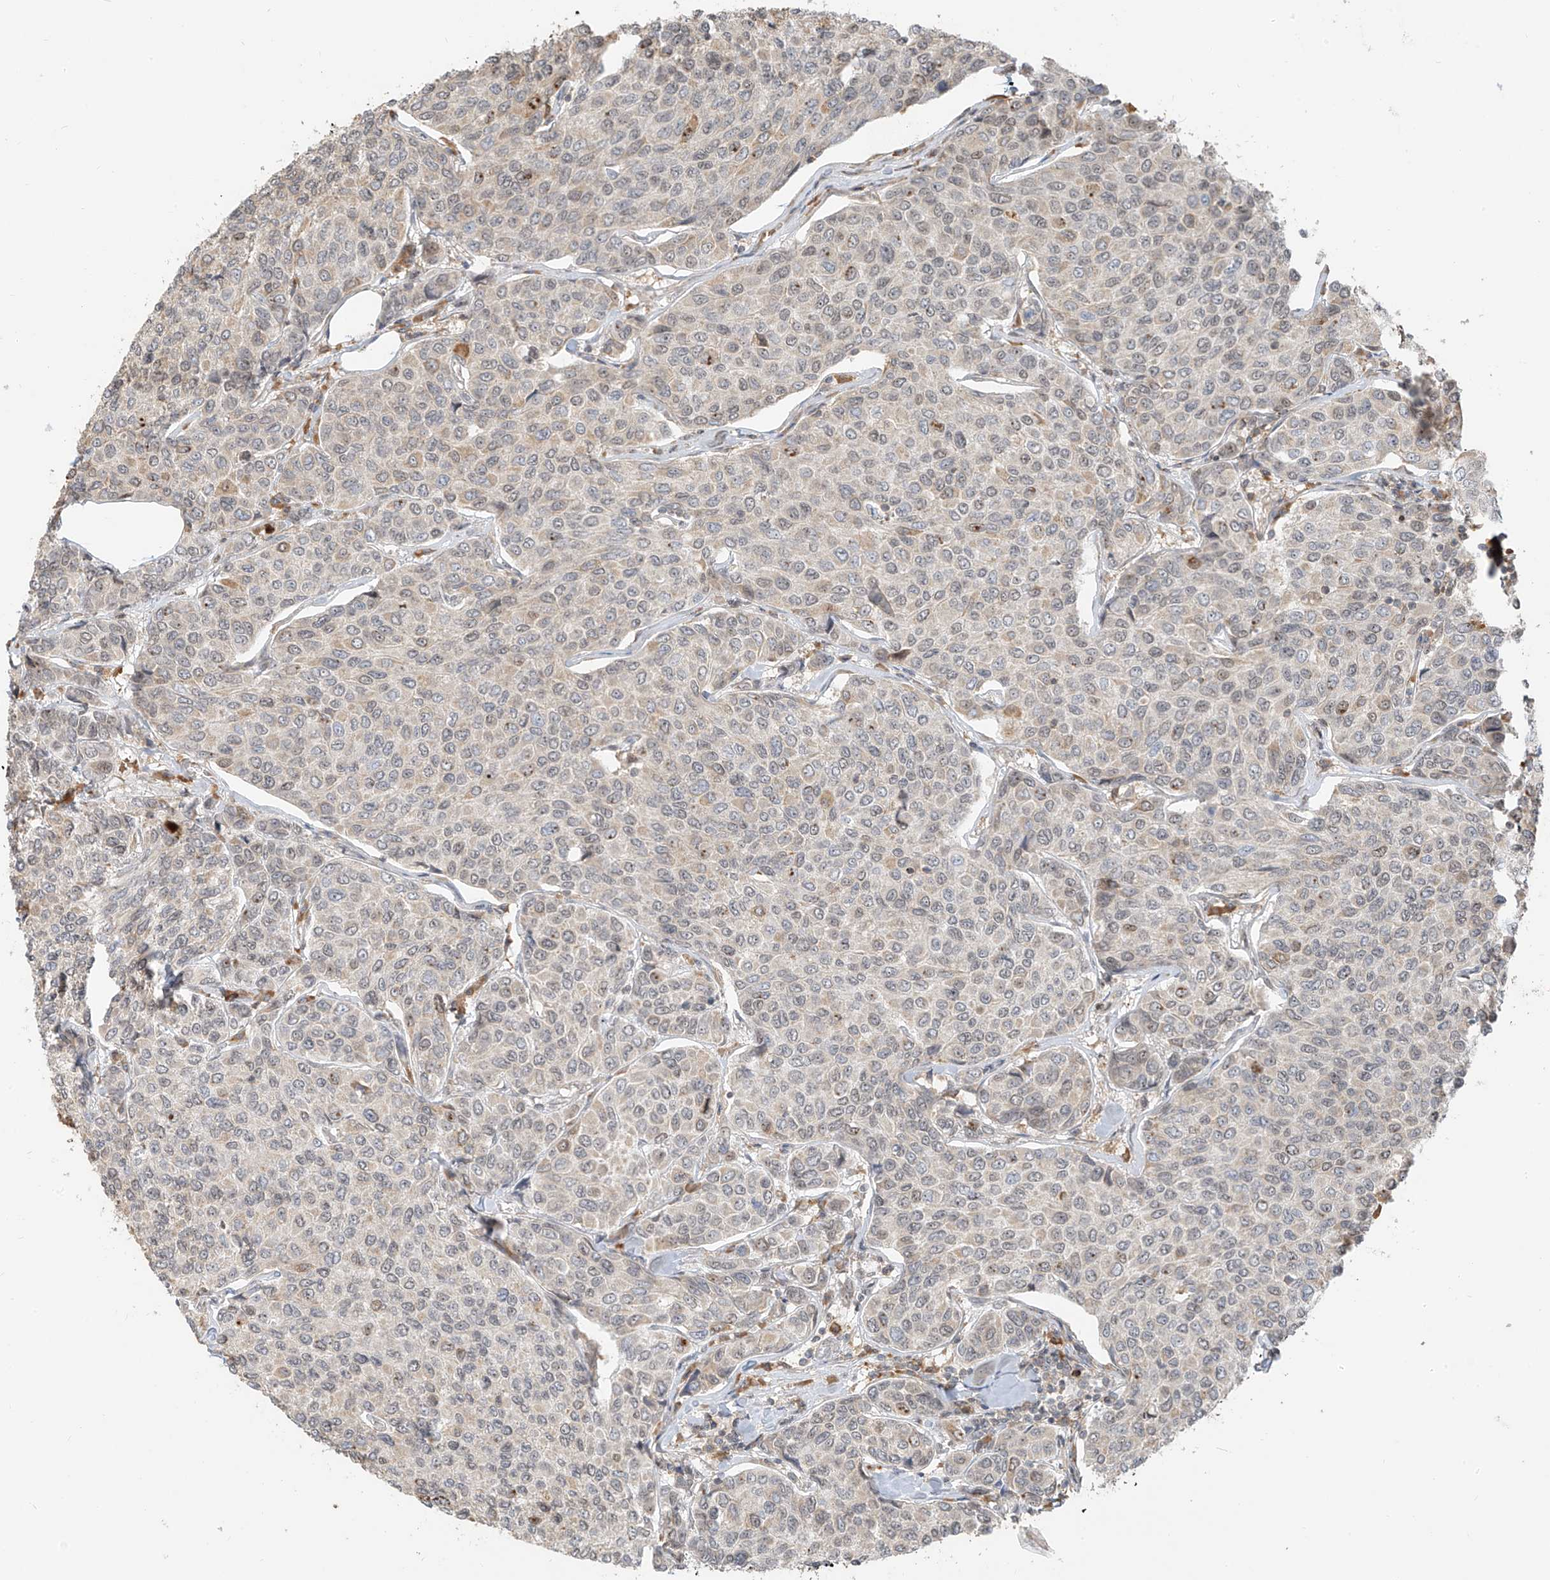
{"staining": {"intensity": "weak", "quantity": "25%-75%", "location": "nuclear"}, "tissue": "breast cancer", "cell_type": "Tumor cells", "image_type": "cancer", "snomed": [{"axis": "morphology", "description": "Duct carcinoma"}, {"axis": "topography", "description": "Breast"}], "caption": "An image of breast invasive ductal carcinoma stained for a protein shows weak nuclear brown staining in tumor cells.", "gene": "ZMYM2", "patient": {"sex": "female", "age": 55}}